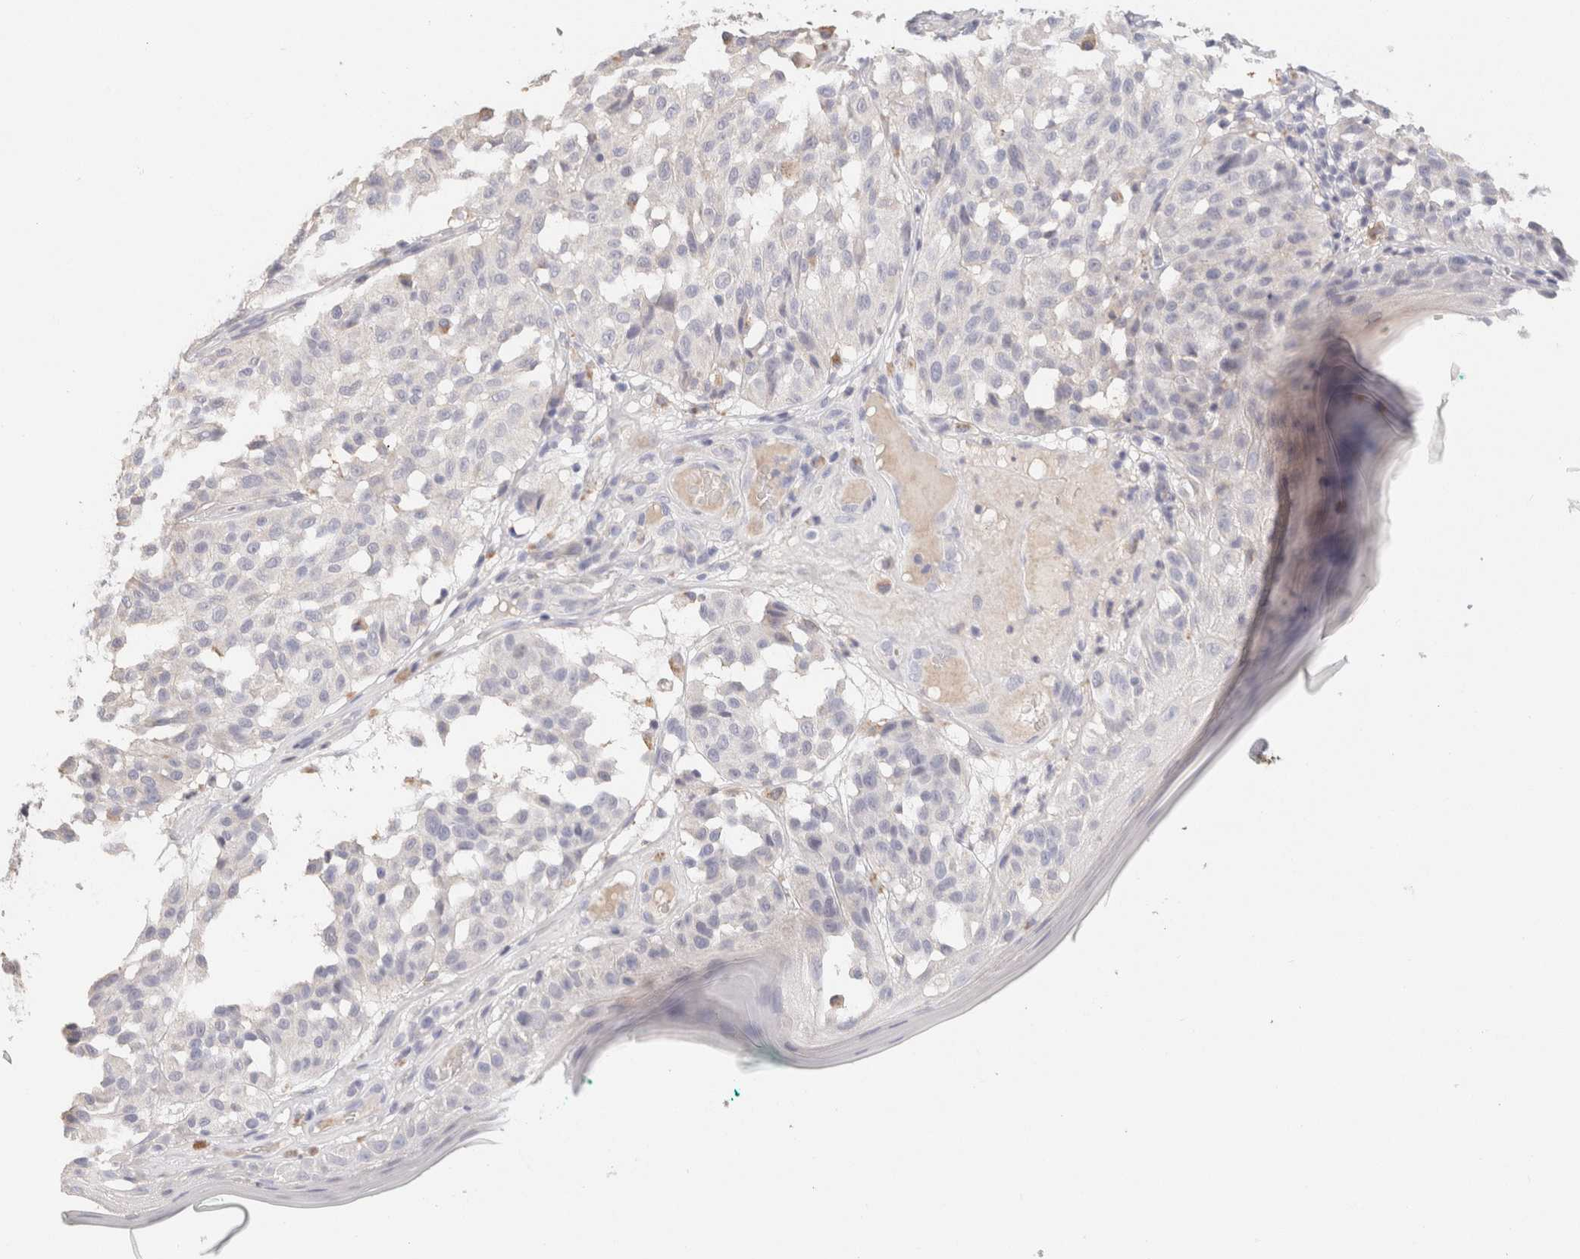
{"staining": {"intensity": "negative", "quantity": "none", "location": "none"}, "tissue": "melanoma", "cell_type": "Tumor cells", "image_type": "cancer", "snomed": [{"axis": "morphology", "description": "Malignant melanoma, NOS"}, {"axis": "topography", "description": "Skin"}], "caption": "High power microscopy micrograph of an immunohistochemistry photomicrograph of melanoma, revealing no significant staining in tumor cells.", "gene": "SCGB2A2", "patient": {"sex": "female", "age": 46}}